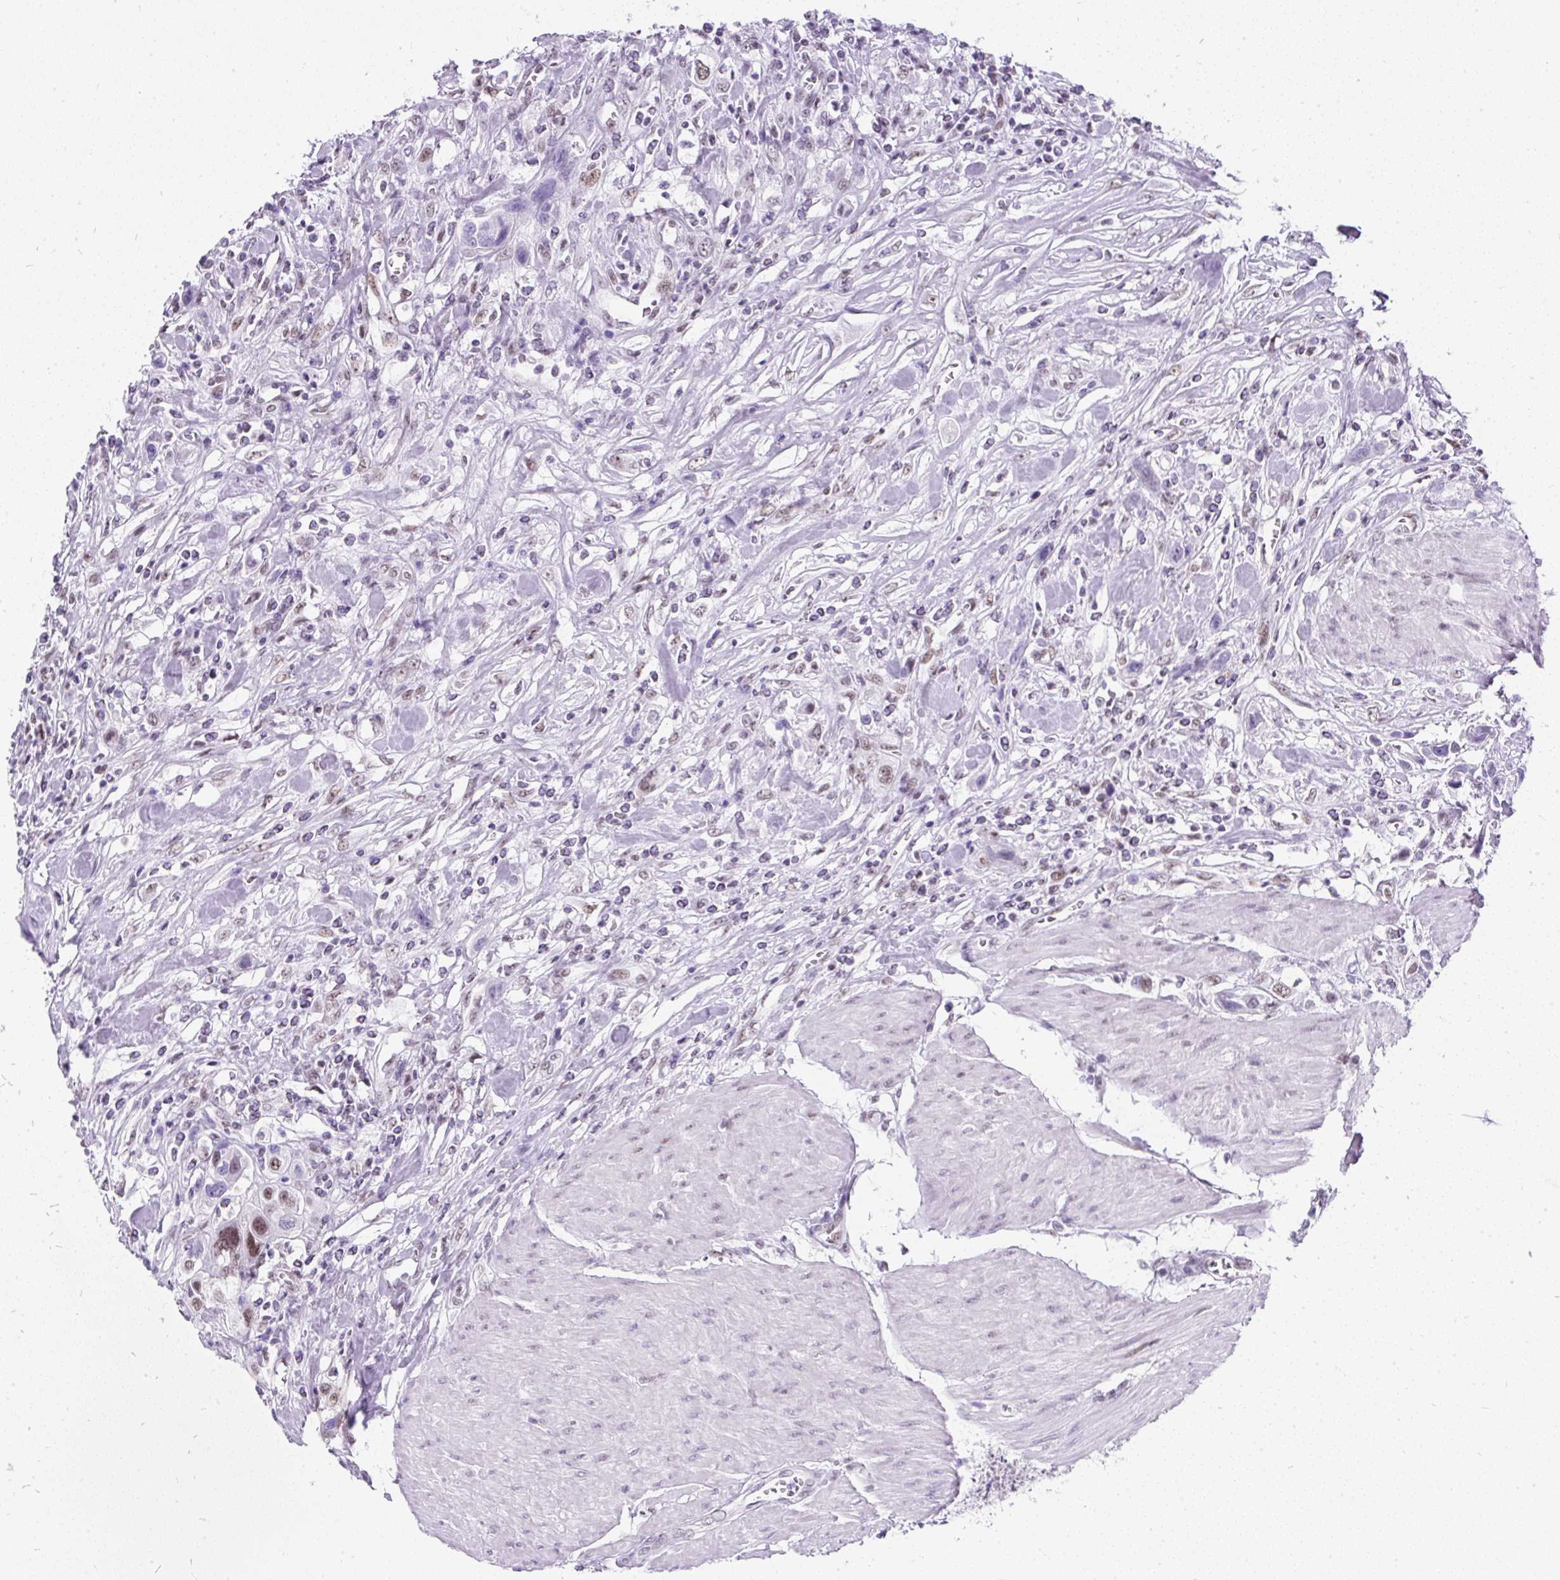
{"staining": {"intensity": "moderate", "quantity": "25%-75%", "location": "nuclear"}, "tissue": "urothelial cancer", "cell_type": "Tumor cells", "image_type": "cancer", "snomed": [{"axis": "morphology", "description": "Urothelial carcinoma, High grade"}, {"axis": "topography", "description": "Urinary bladder"}], "caption": "This micrograph reveals immunohistochemistry (IHC) staining of urothelial carcinoma (high-grade), with medium moderate nuclear staining in approximately 25%-75% of tumor cells.", "gene": "PLCXD2", "patient": {"sex": "male", "age": 50}}